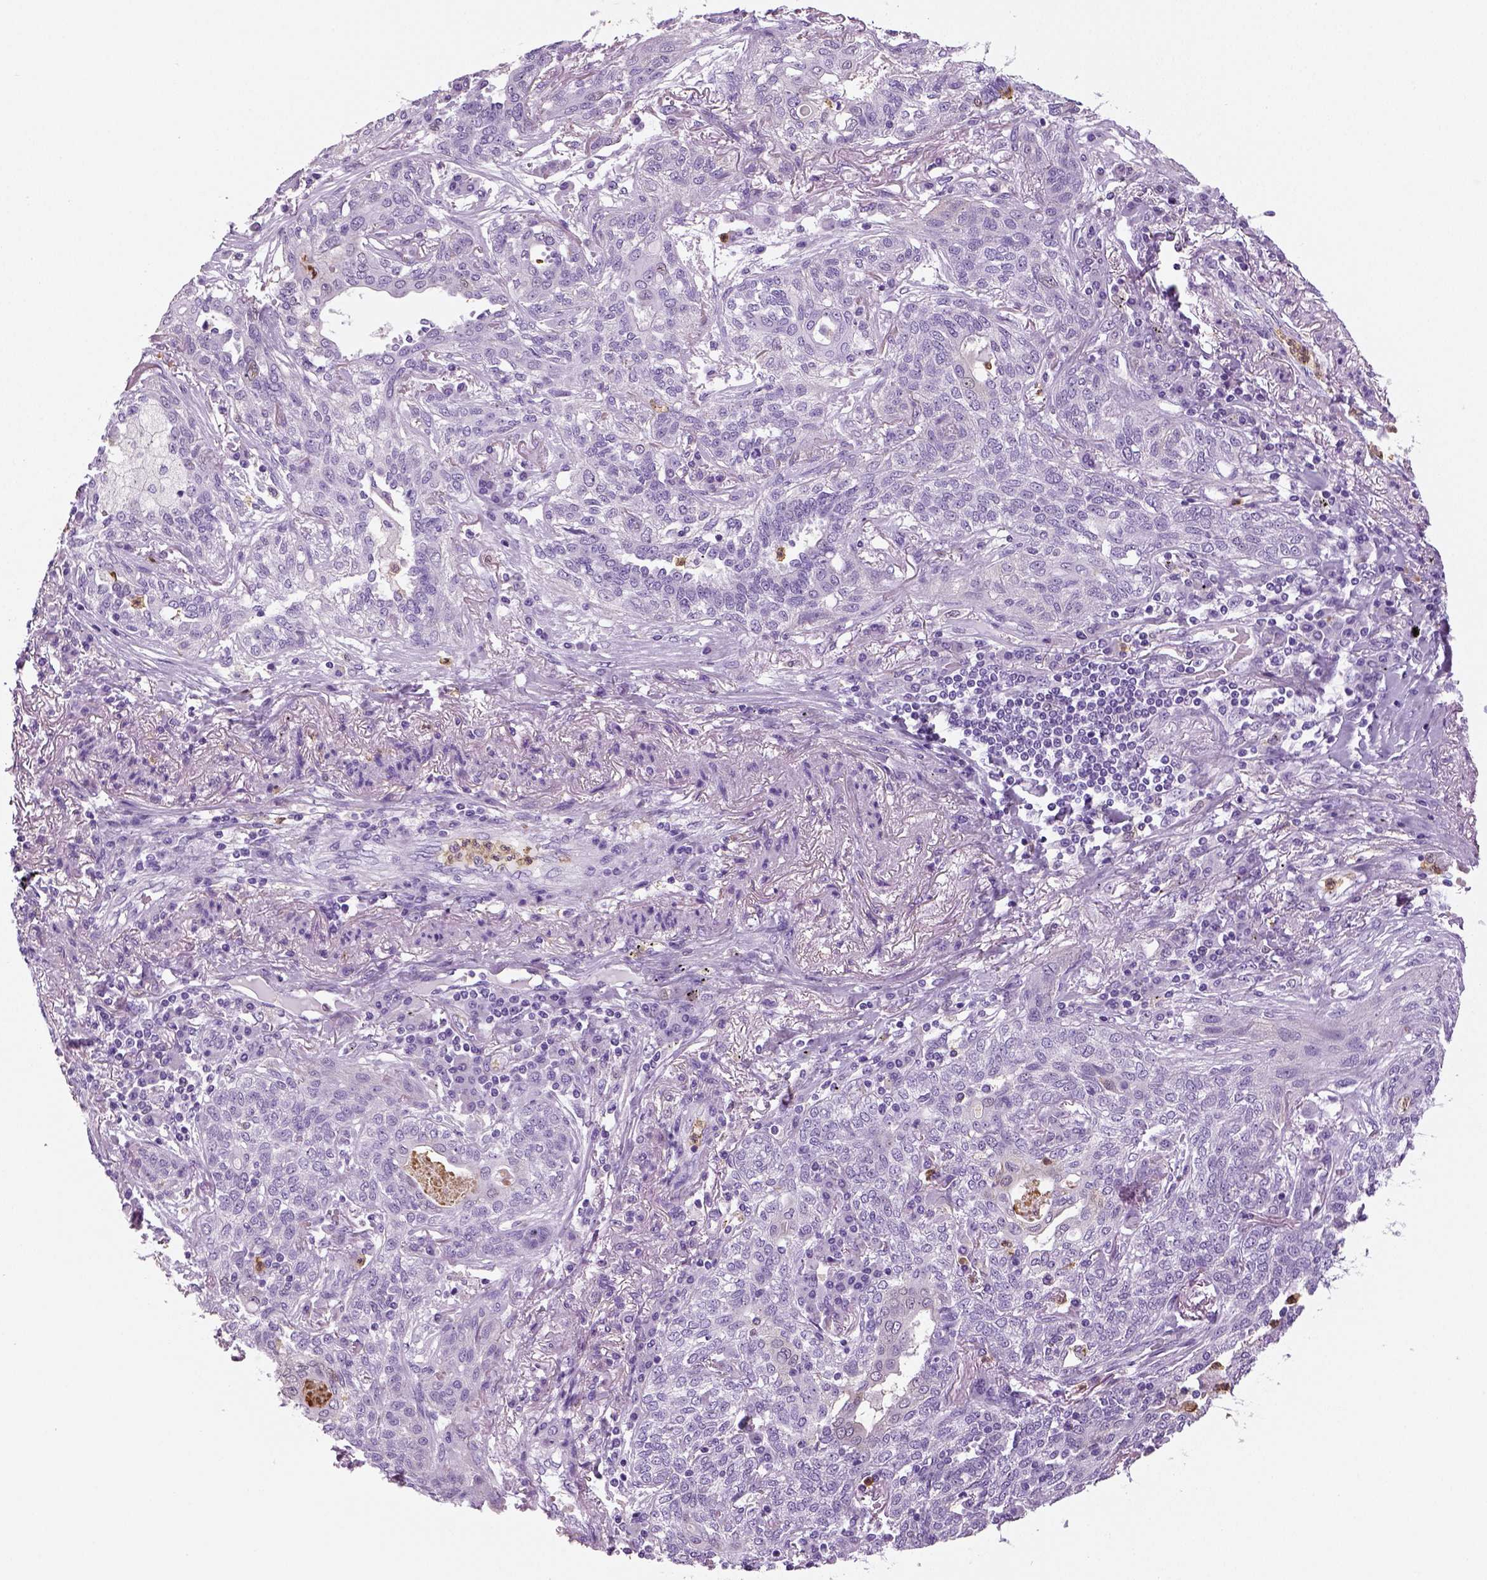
{"staining": {"intensity": "negative", "quantity": "none", "location": "none"}, "tissue": "lung cancer", "cell_type": "Tumor cells", "image_type": "cancer", "snomed": [{"axis": "morphology", "description": "Squamous cell carcinoma, NOS"}, {"axis": "topography", "description": "Lung"}], "caption": "Tumor cells show no significant protein staining in squamous cell carcinoma (lung).", "gene": "NECAB2", "patient": {"sex": "female", "age": 70}}